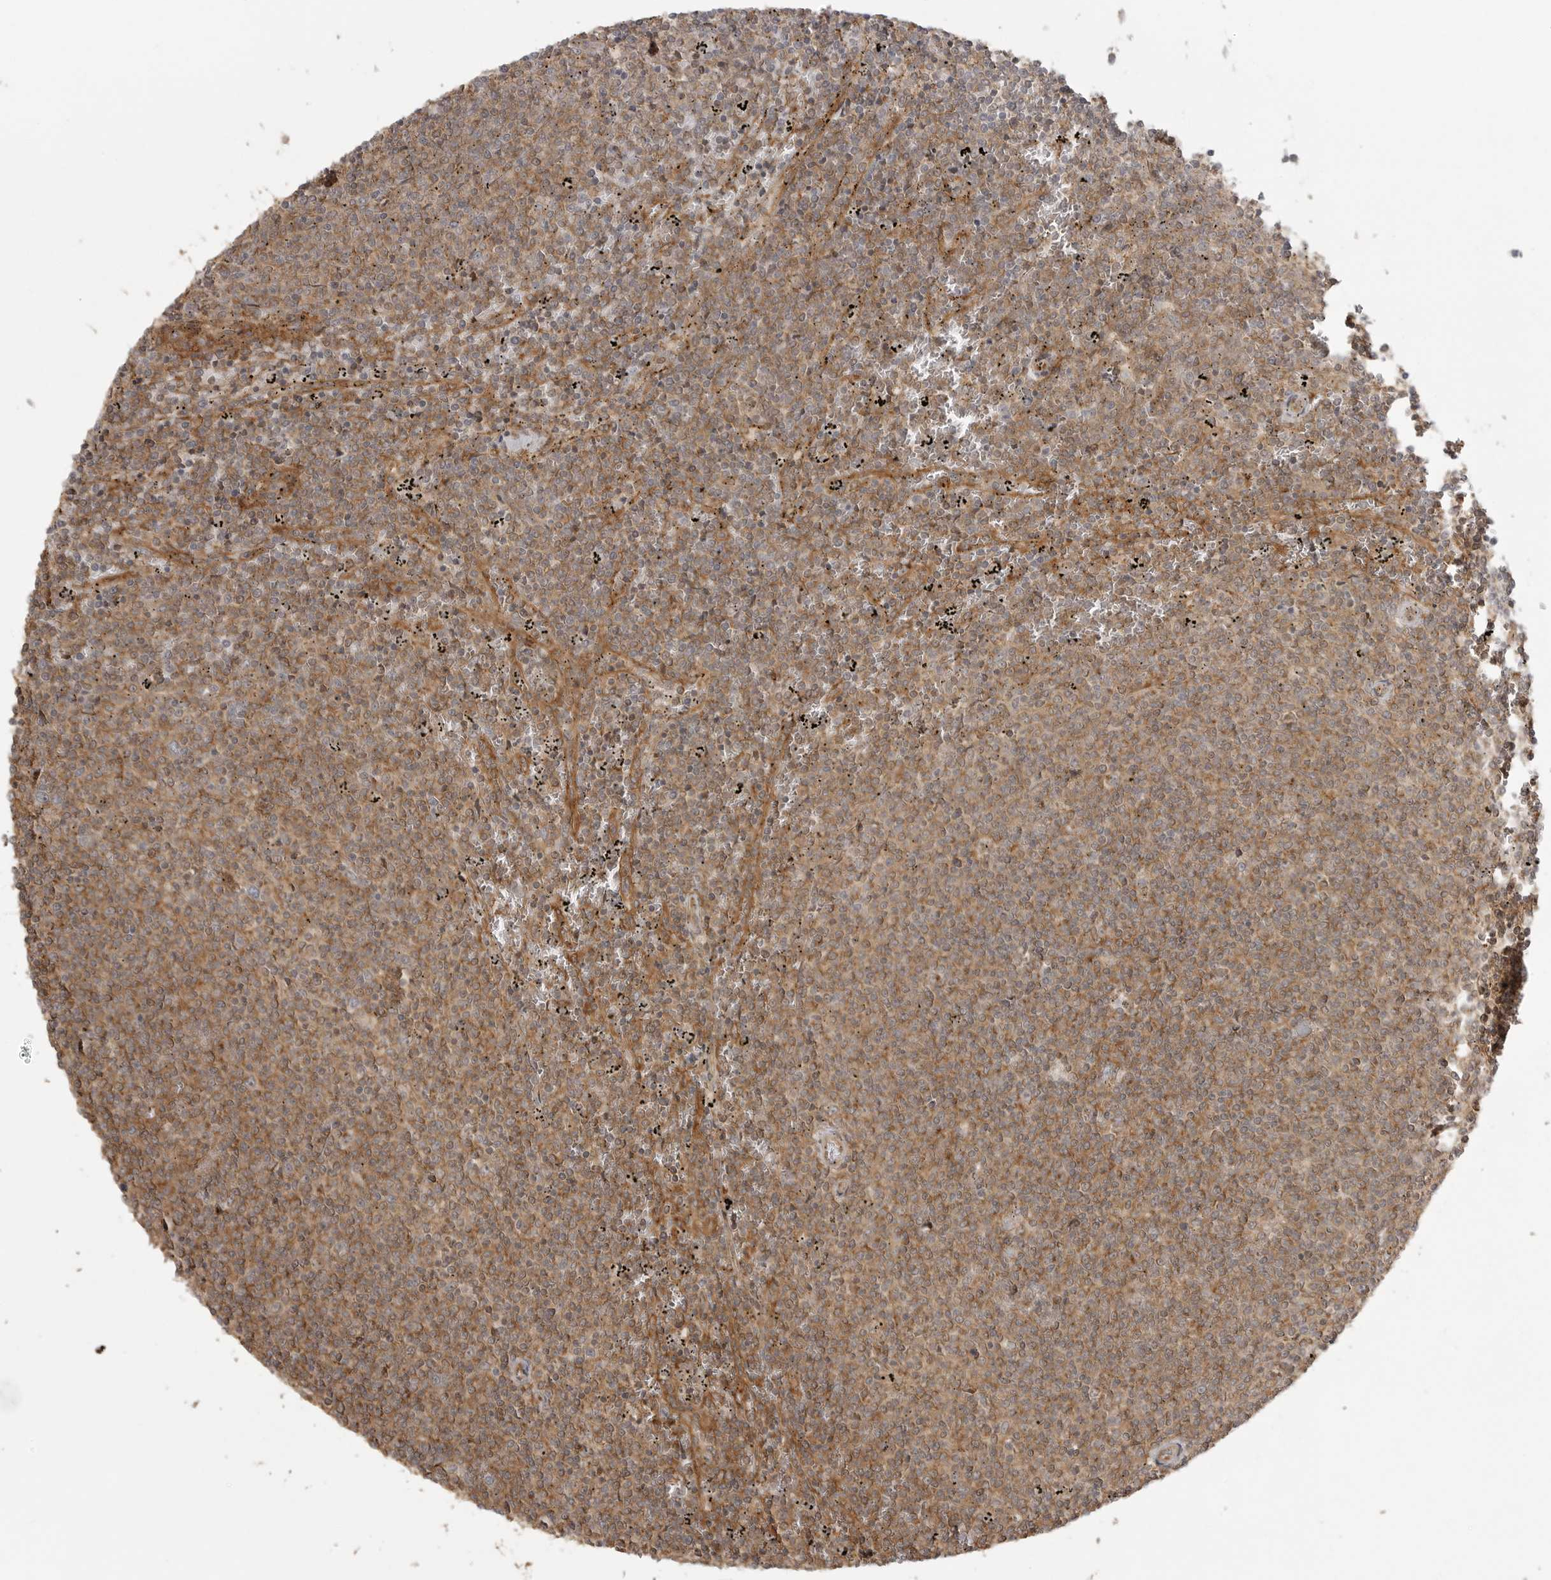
{"staining": {"intensity": "moderate", "quantity": ">75%", "location": "cytoplasmic/membranous"}, "tissue": "lymphoma", "cell_type": "Tumor cells", "image_type": "cancer", "snomed": [{"axis": "morphology", "description": "Malignant lymphoma, non-Hodgkin's type, Low grade"}, {"axis": "topography", "description": "Spleen"}], "caption": "The photomicrograph shows staining of lymphoma, revealing moderate cytoplasmic/membranous protein staining (brown color) within tumor cells. (Stains: DAB (3,3'-diaminobenzidine) in brown, nuclei in blue, Microscopy: brightfield microscopy at high magnification).", "gene": "FAT3", "patient": {"sex": "female", "age": 50}}